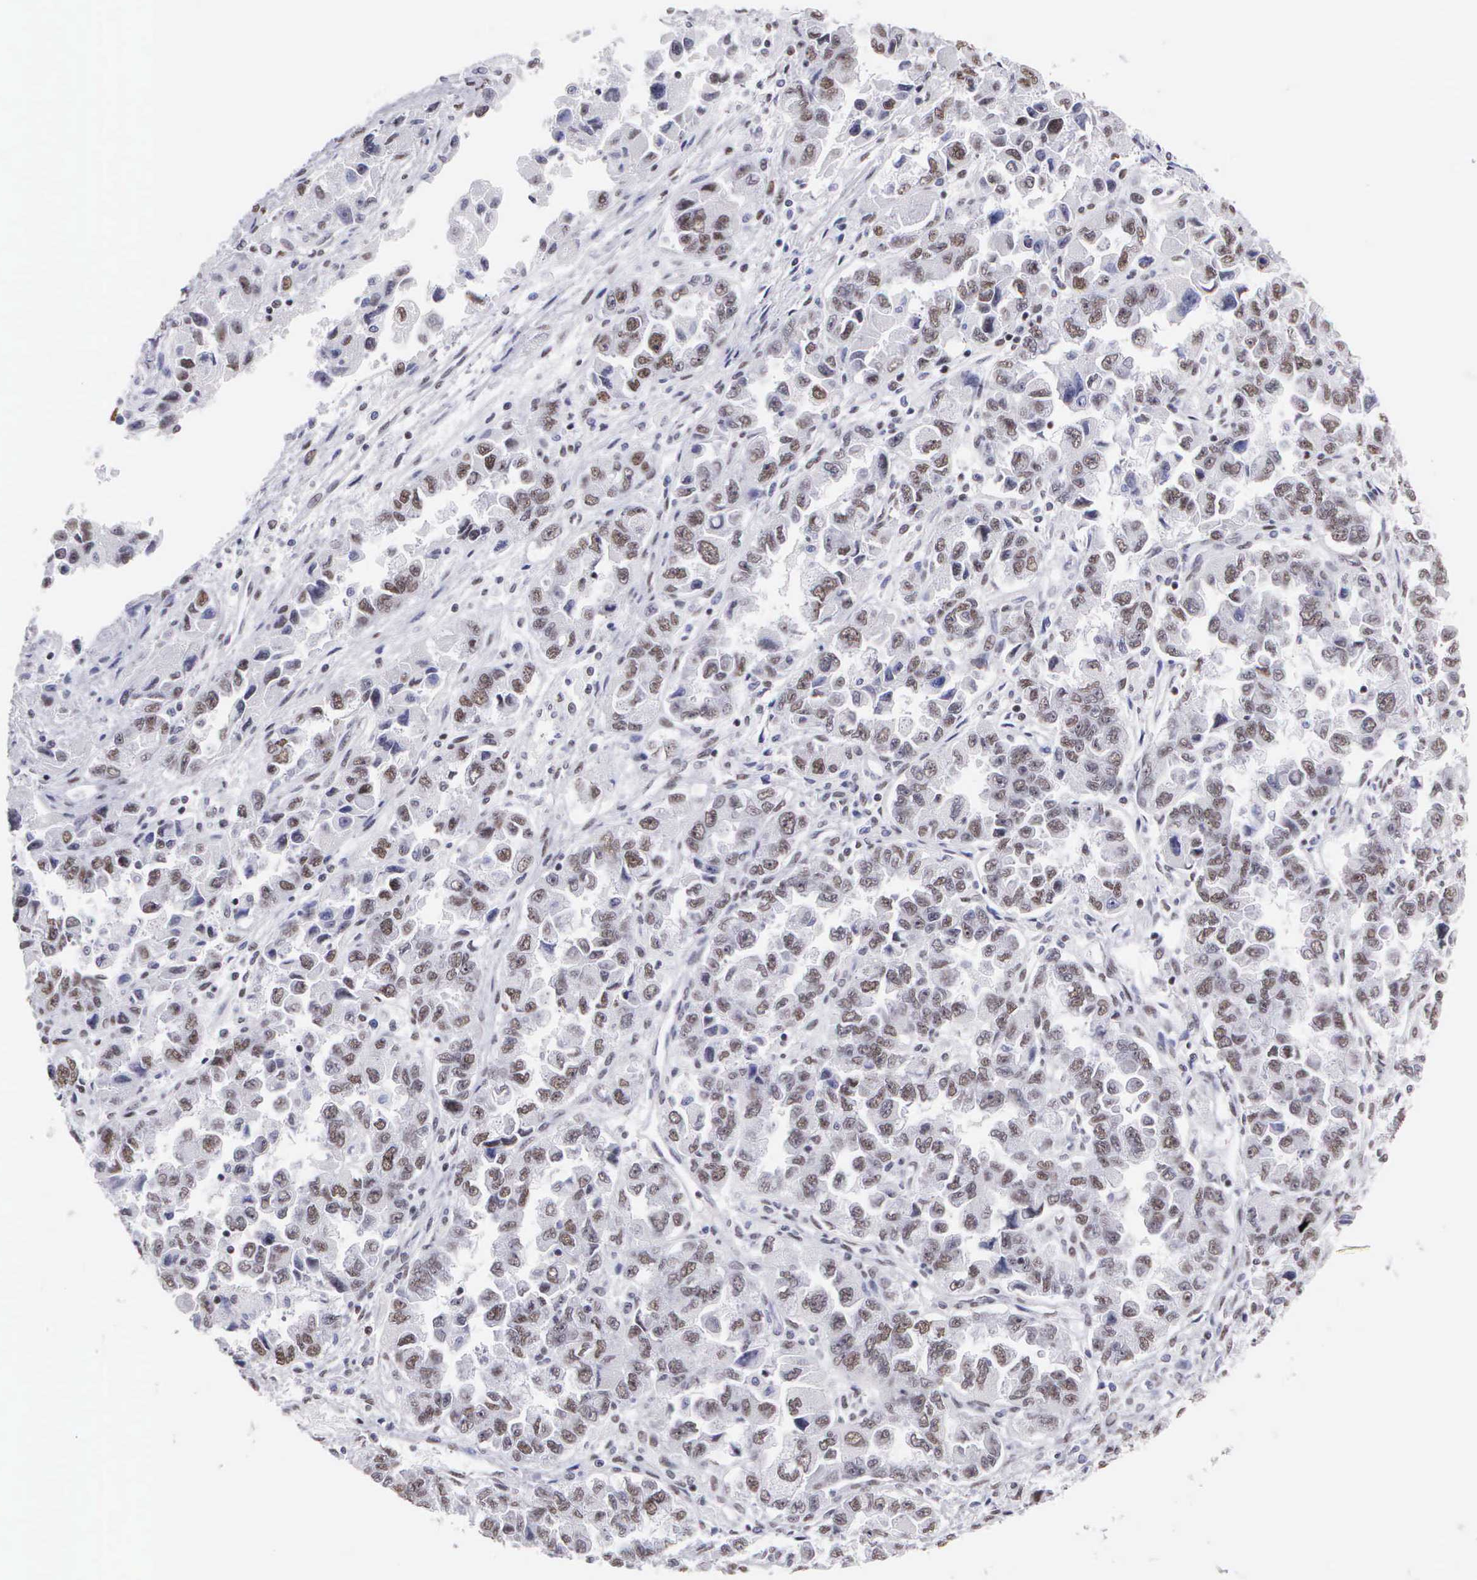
{"staining": {"intensity": "weak", "quantity": "25%-75%", "location": "nuclear"}, "tissue": "ovarian cancer", "cell_type": "Tumor cells", "image_type": "cancer", "snomed": [{"axis": "morphology", "description": "Cystadenocarcinoma, serous, NOS"}, {"axis": "topography", "description": "Ovary"}], "caption": "Weak nuclear positivity for a protein is seen in approximately 25%-75% of tumor cells of serous cystadenocarcinoma (ovarian) using IHC.", "gene": "CSTF2", "patient": {"sex": "female", "age": 84}}